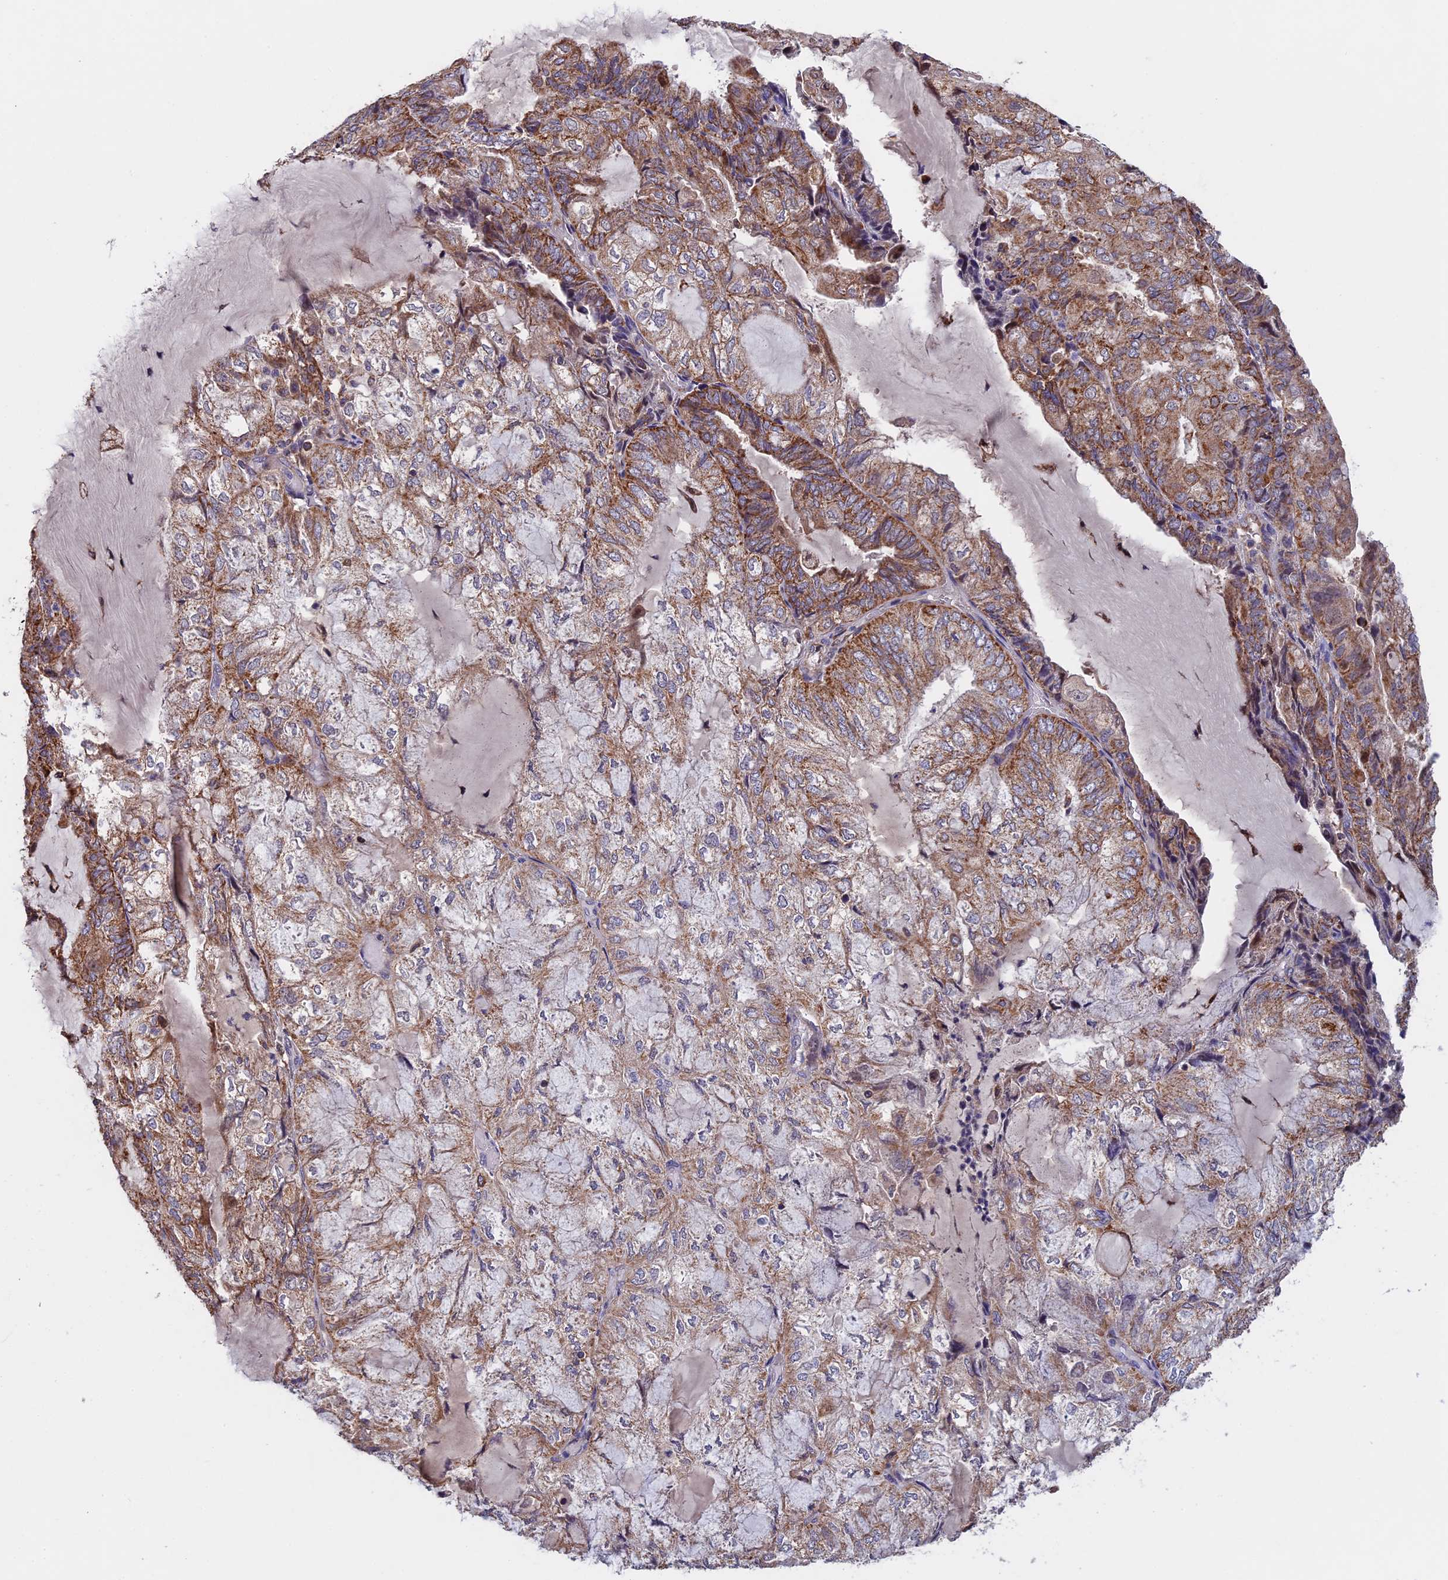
{"staining": {"intensity": "moderate", "quantity": "25%-75%", "location": "cytoplasmic/membranous"}, "tissue": "endometrial cancer", "cell_type": "Tumor cells", "image_type": "cancer", "snomed": [{"axis": "morphology", "description": "Adenocarcinoma, NOS"}, {"axis": "topography", "description": "Endometrium"}], "caption": "Endometrial cancer tissue exhibits moderate cytoplasmic/membranous expression in about 25%-75% of tumor cells (DAB = brown stain, brightfield microscopy at high magnification).", "gene": "RNF17", "patient": {"sex": "female", "age": 81}}